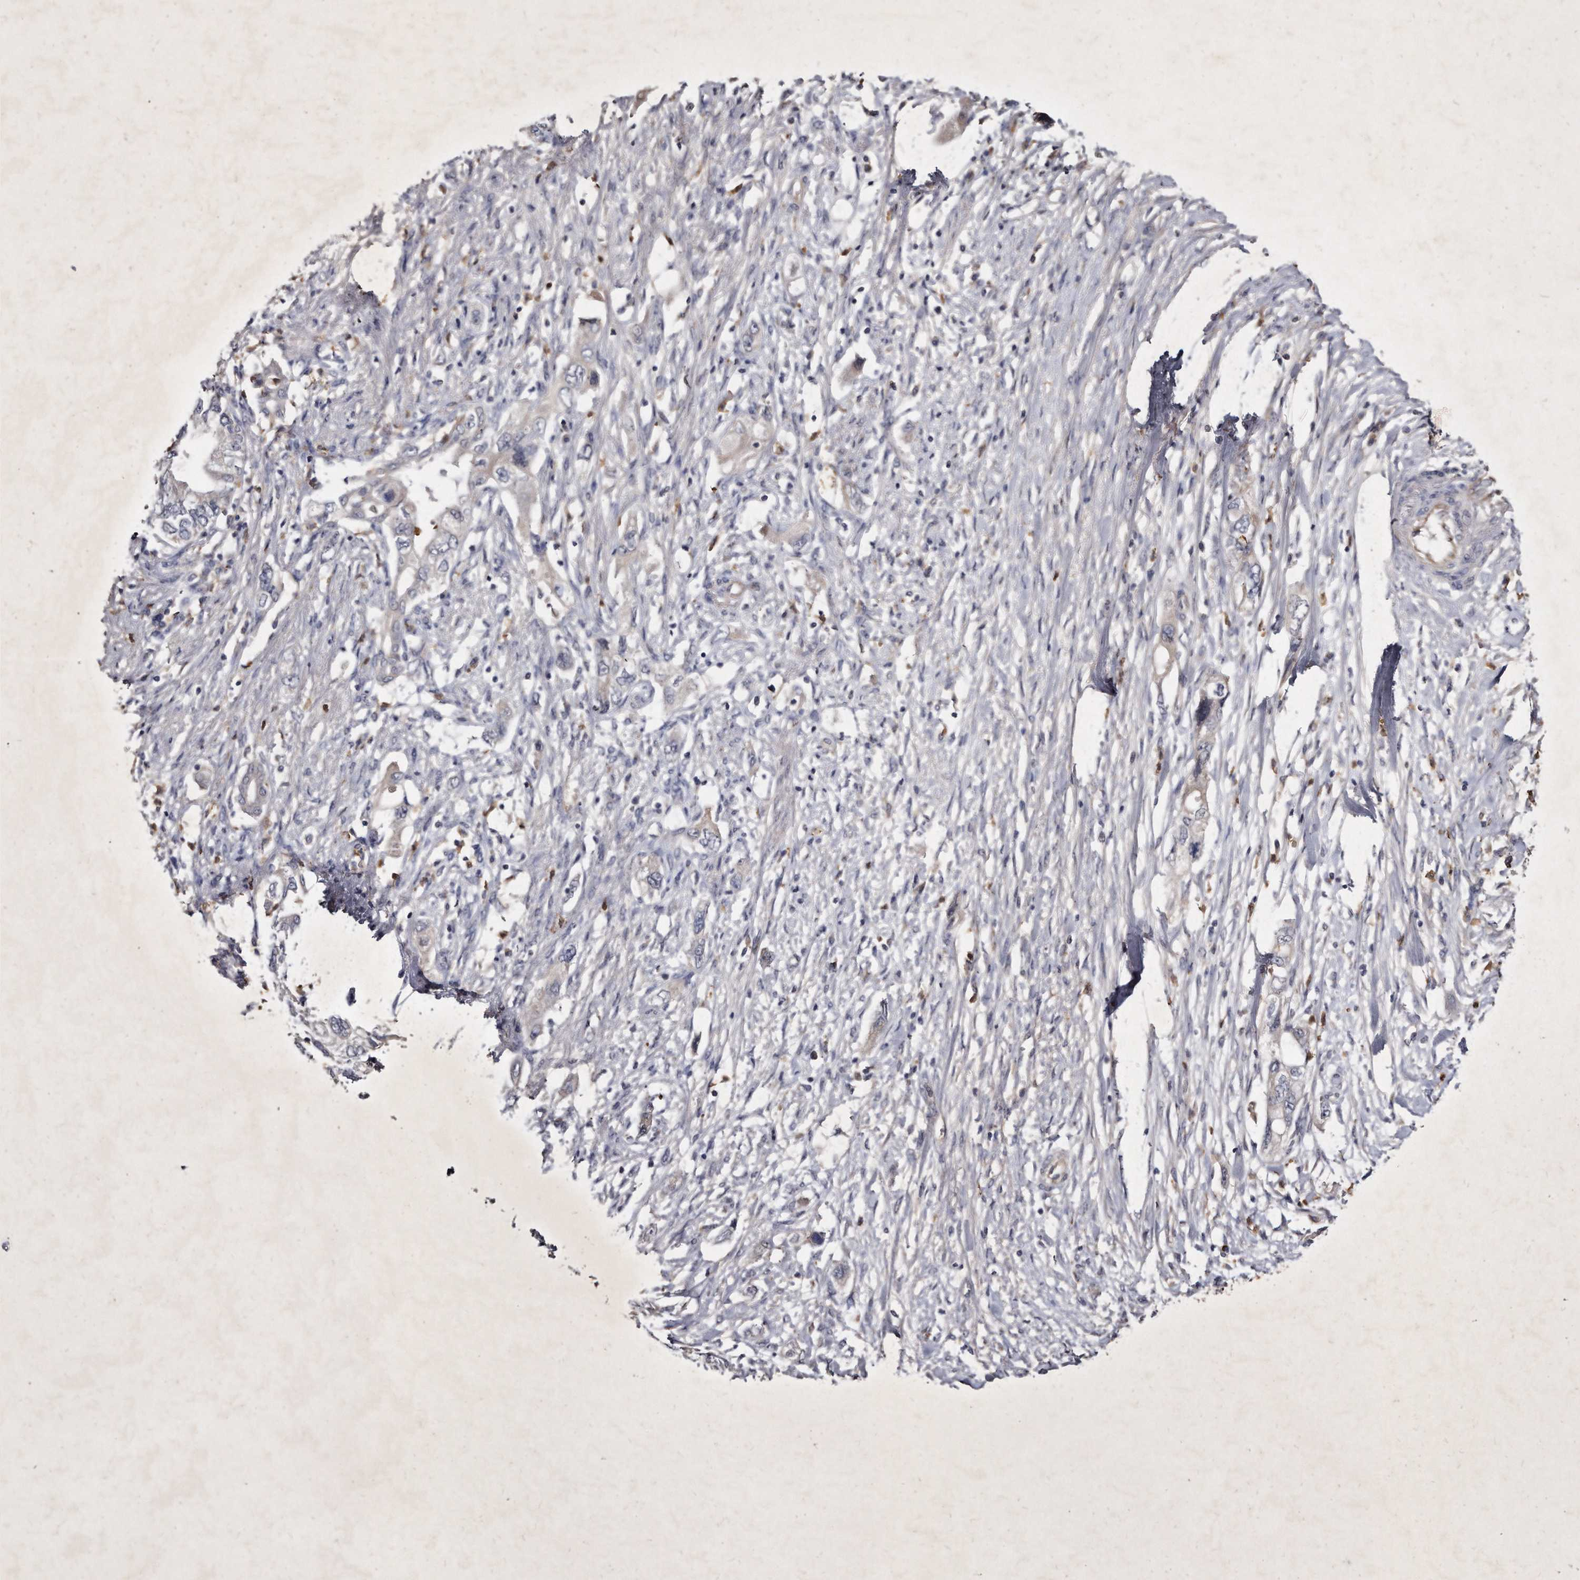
{"staining": {"intensity": "negative", "quantity": "none", "location": "none"}, "tissue": "pancreatic cancer", "cell_type": "Tumor cells", "image_type": "cancer", "snomed": [{"axis": "morphology", "description": "Adenocarcinoma, NOS"}, {"axis": "topography", "description": "Pancreas"}], "caption": "There is no significant staining in tumor cells of pancreatic cancer (adenocarcinoma). (Brightfield microscopy of DAB immunohistochemistry at high magnification).", "gene": "KLHDC3", "patient": {"sex": "female", "age": 73}}